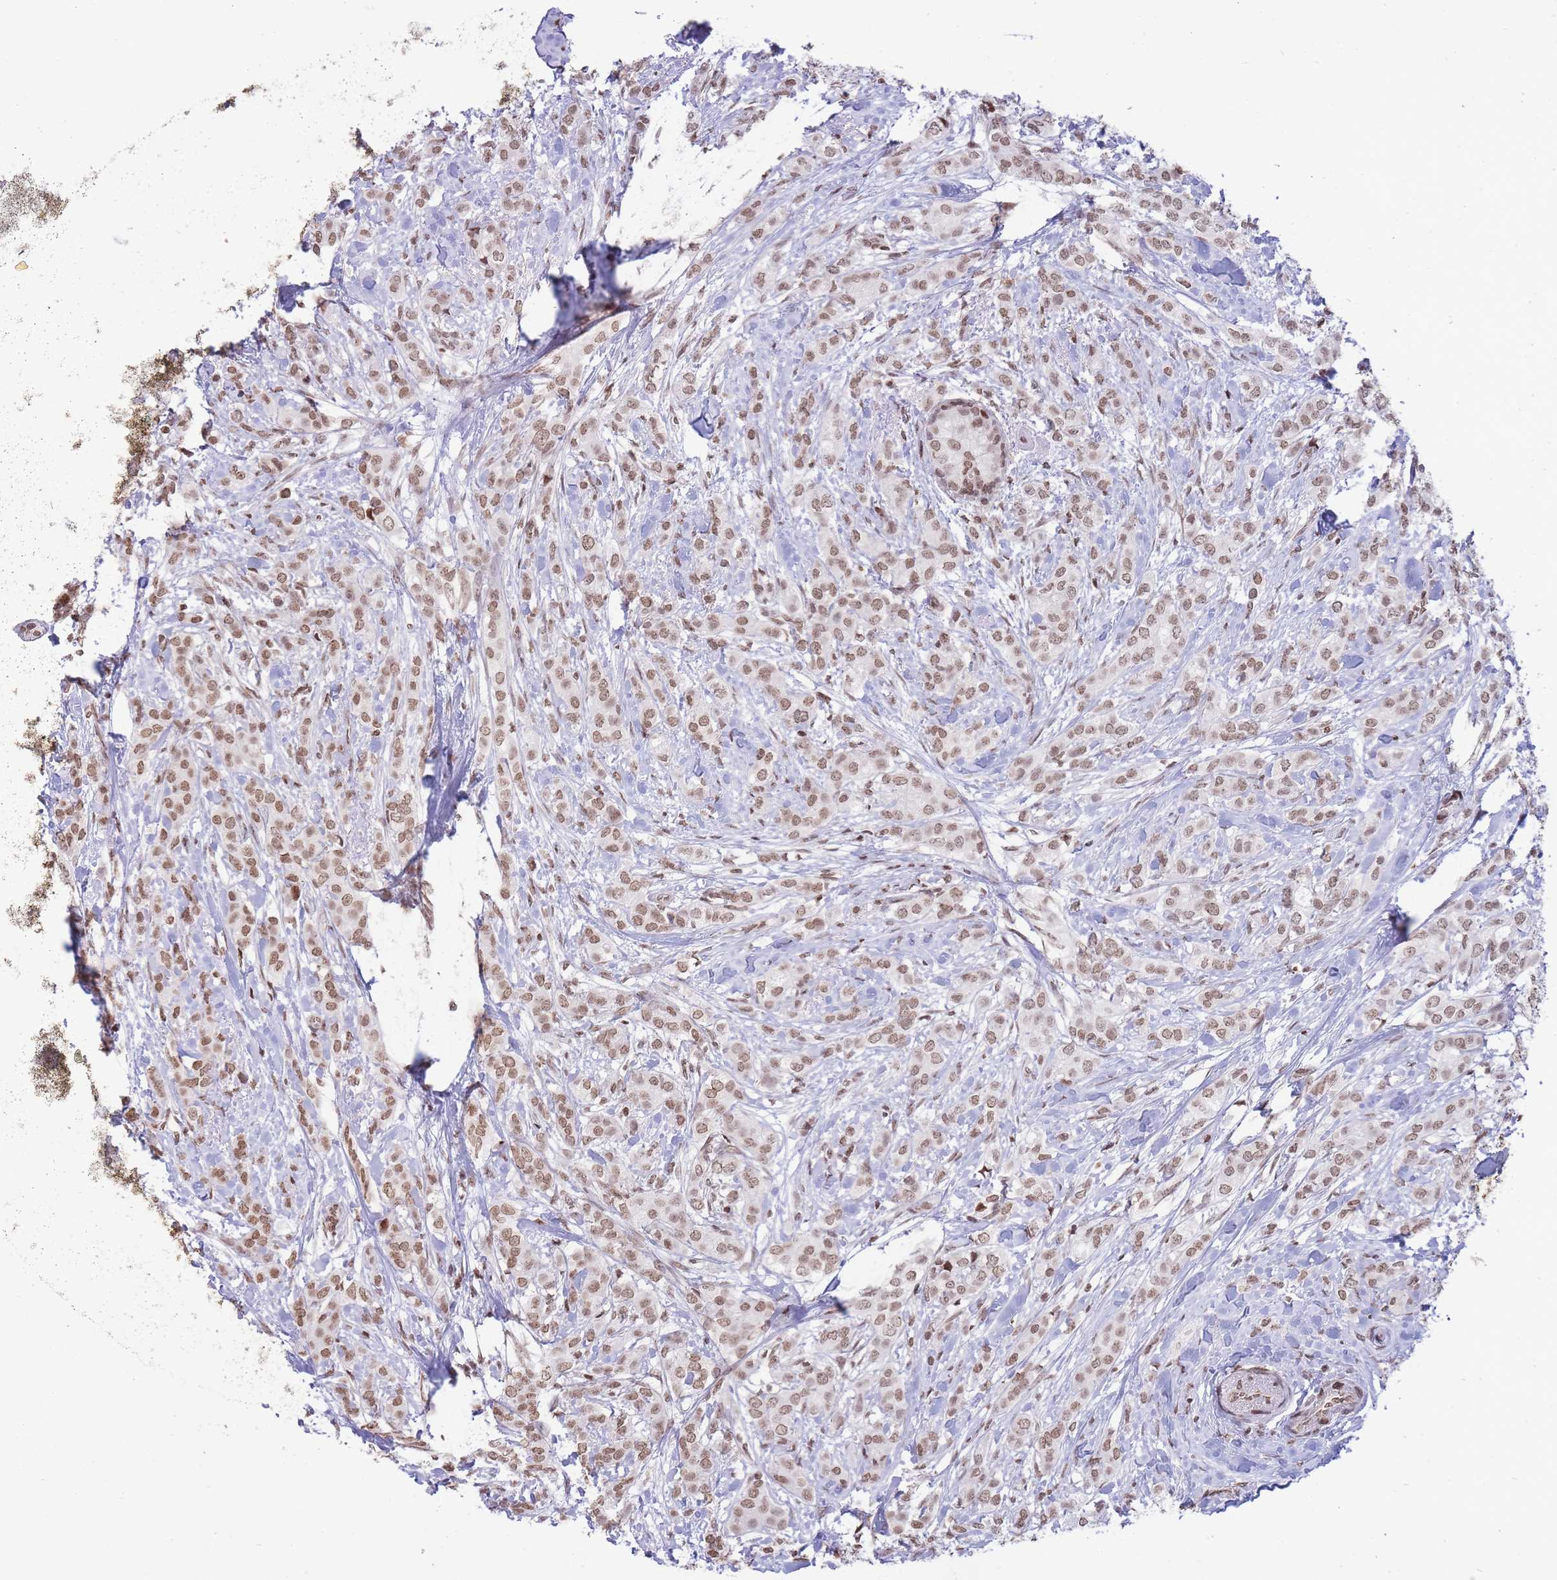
{"staining": {"intensity": "moderate", "quantity": ">75%", "location": "nuclear"}, "tissue": "breast cancer", "cell_type": "Tumor cells", "image_type": "cancer", "snomed": [{"axis": "morphology", "description": "Duct carcinoma"}, {"axis": "topography", "description": "Breast"}], "caption": "Human breast cancer (infiltrating ductal carcinoma) stained with a brown dye exhibits moderate nuclear positive staining in approximately >75% of tumor cells.", "gene": "SHISAL1", "patient": {"sex": "female", "age": 73}}